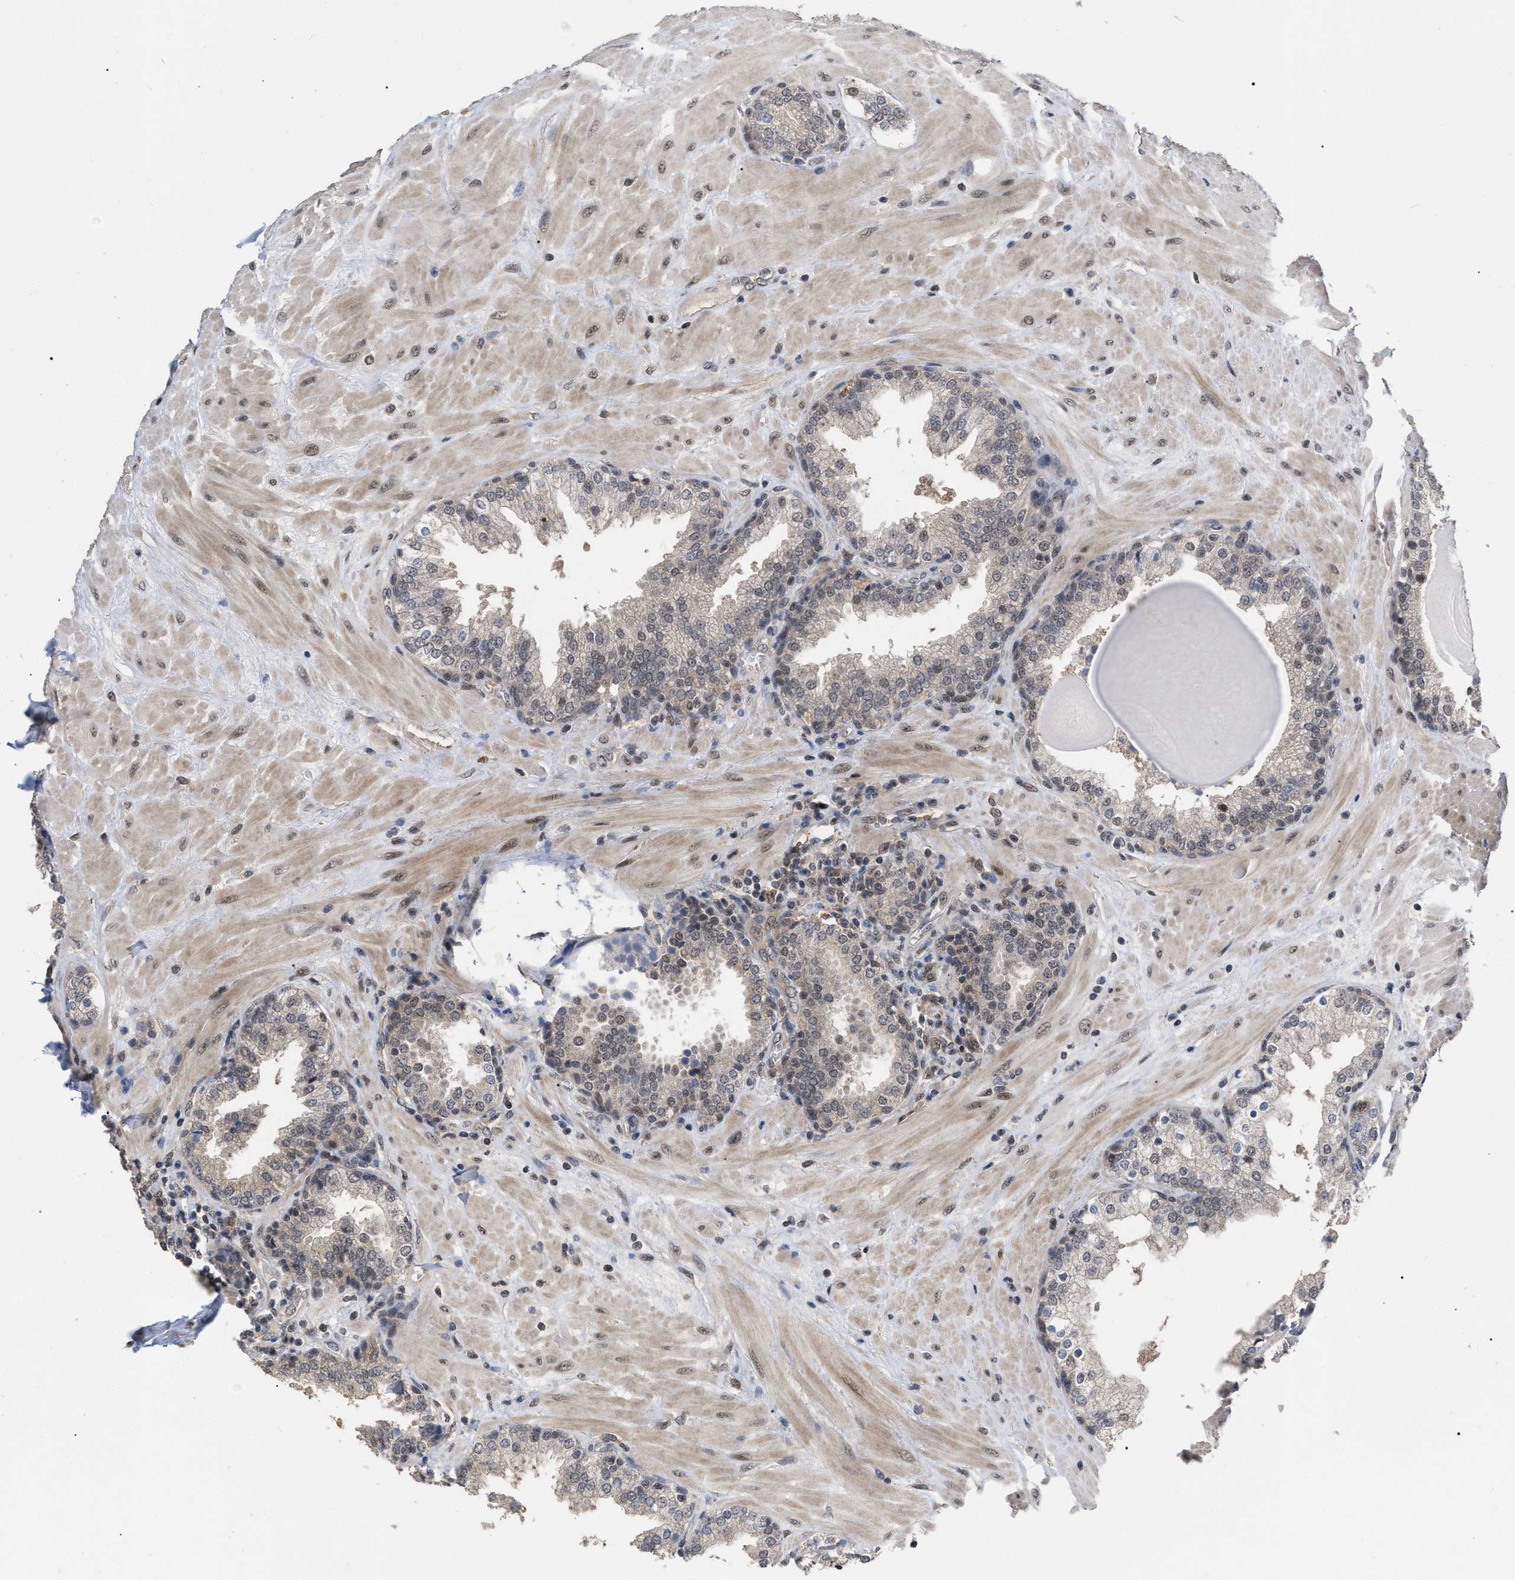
{"staining": {"intensity": "weak", "quantity": "25%-75%", "location": "nuclear"}, "tissue": "prostate", "cell_type": "Glandular cells", "image_type": "normal", "snomed": [{"axis": "morphology", "description": "Normal tissue, NOS"}, {"axis": "topography", "description": "Prostate"}], "caption": "Immunohistochemistry (DAB (3,3'-diaminobenzidine)) staining of unremarkable human prostate exhibits weak nuclear protein expression in about 25%-75% of glandular cells.", "gene": "JAZF1", "patient": {"sex": "male", "age": 51}}